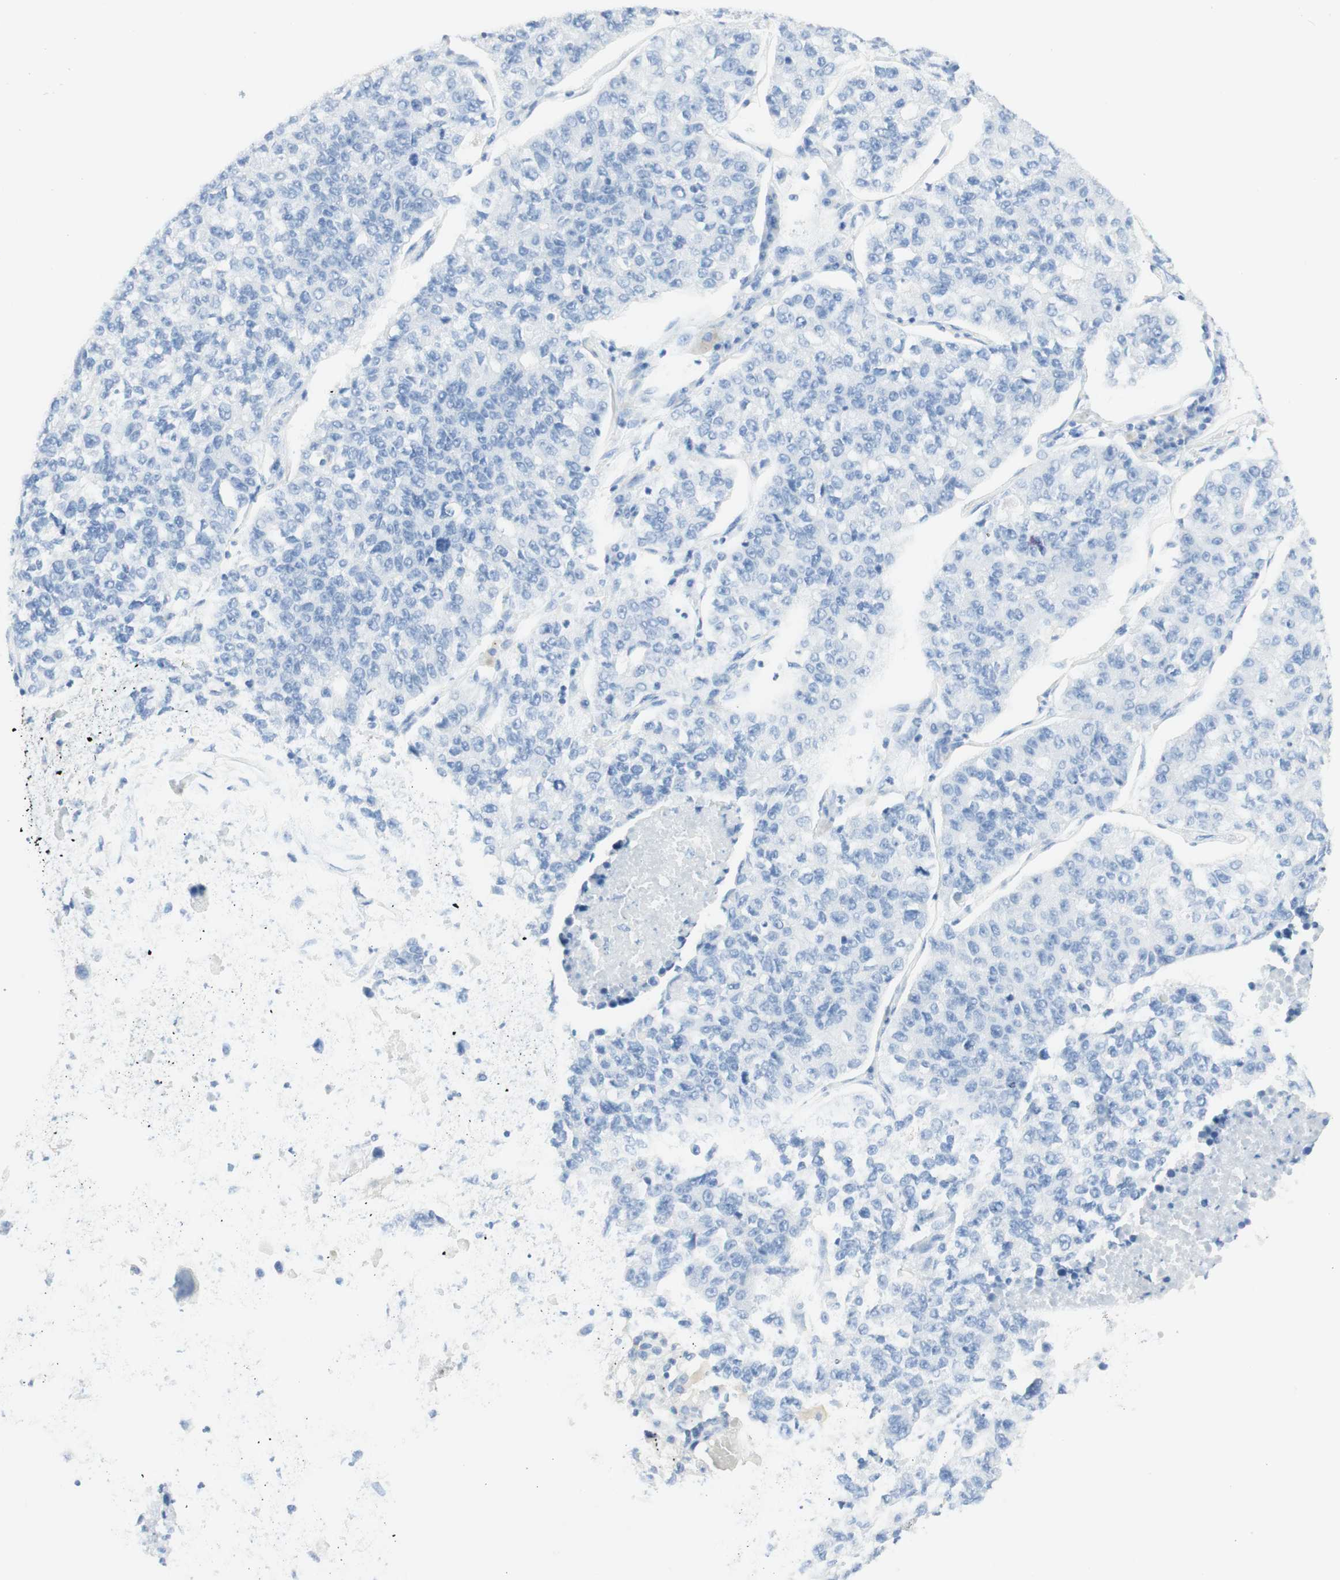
{"staining": {"intensity": "negative", "quantity": "none", "location": "none"}, "tissue": "lung cancer", "cell_type": "Tumor cells", "image_type": "cancer", "snomed": [{"axis": "morphology", "description": "Adenocarcinoma, NOS"}, {"axis": "topography", "description": "Lung"}], "caption": "An image of lung cancer stained for a protein displays no brown staining in tumor cells. The staining was performed using DAB (3,3'-diaminobenzidine) to visualize the protein expression in brown, while the nuclei were stained in blue with hematoxylin (Magnification: 20x).", "gene": "TPO", "patient": {"sex": "male", "age": 49}}